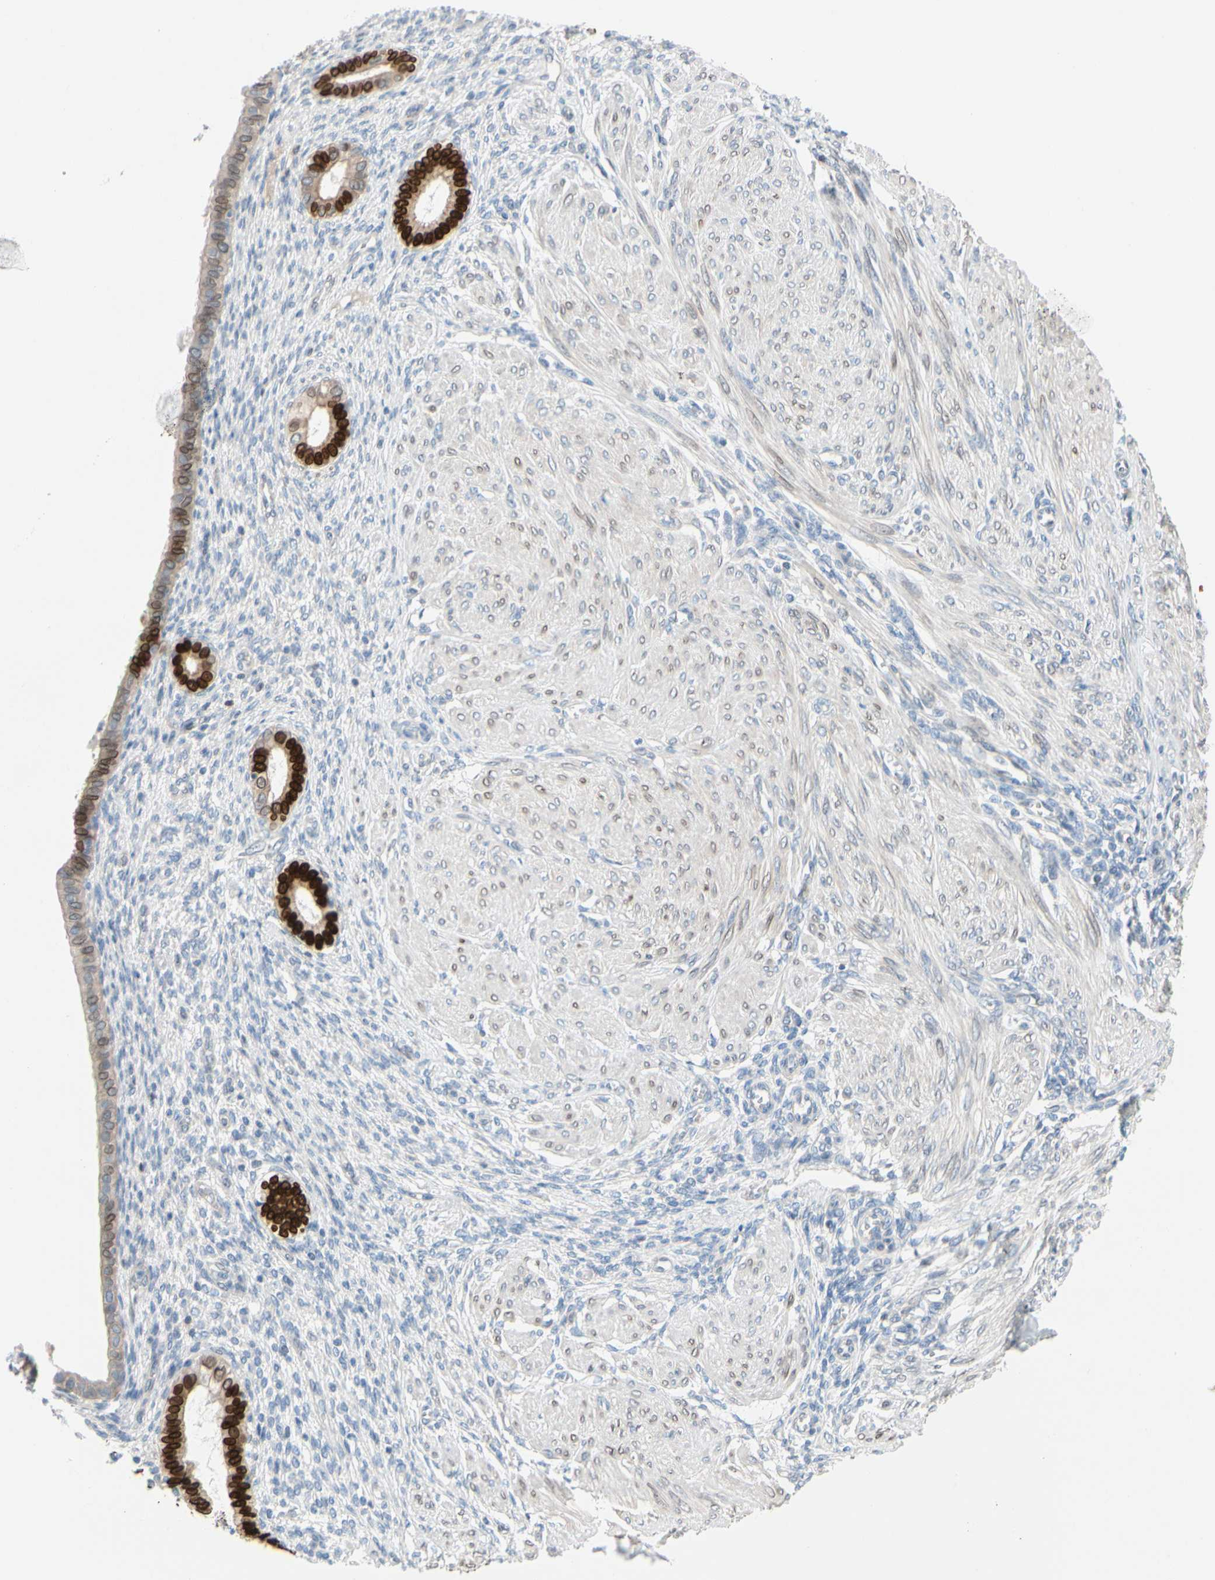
{"staining": {"intensity": "negative", "quantity": "none", "location": "none"}, "tissue": "endometrium", "cell_type": "Cells in endometrial stroma", "image_type": "normal", "snomed": [{"axis": "morphology", "description": "Normal tissue, NOS"}, {"axis": "topography", "description": "Endometrium"}], "caption": "Immunohistochemistry of normal endometrium exhibits no positivity in cells in endometrial stroma. (Stains: DAB immunohistochemistry with hematoxylin counter stain, Microscopy: brightfield microscopy at high magnification).", "gene": "ZNF132", "patient": {"sex": "female", "age": 72}}